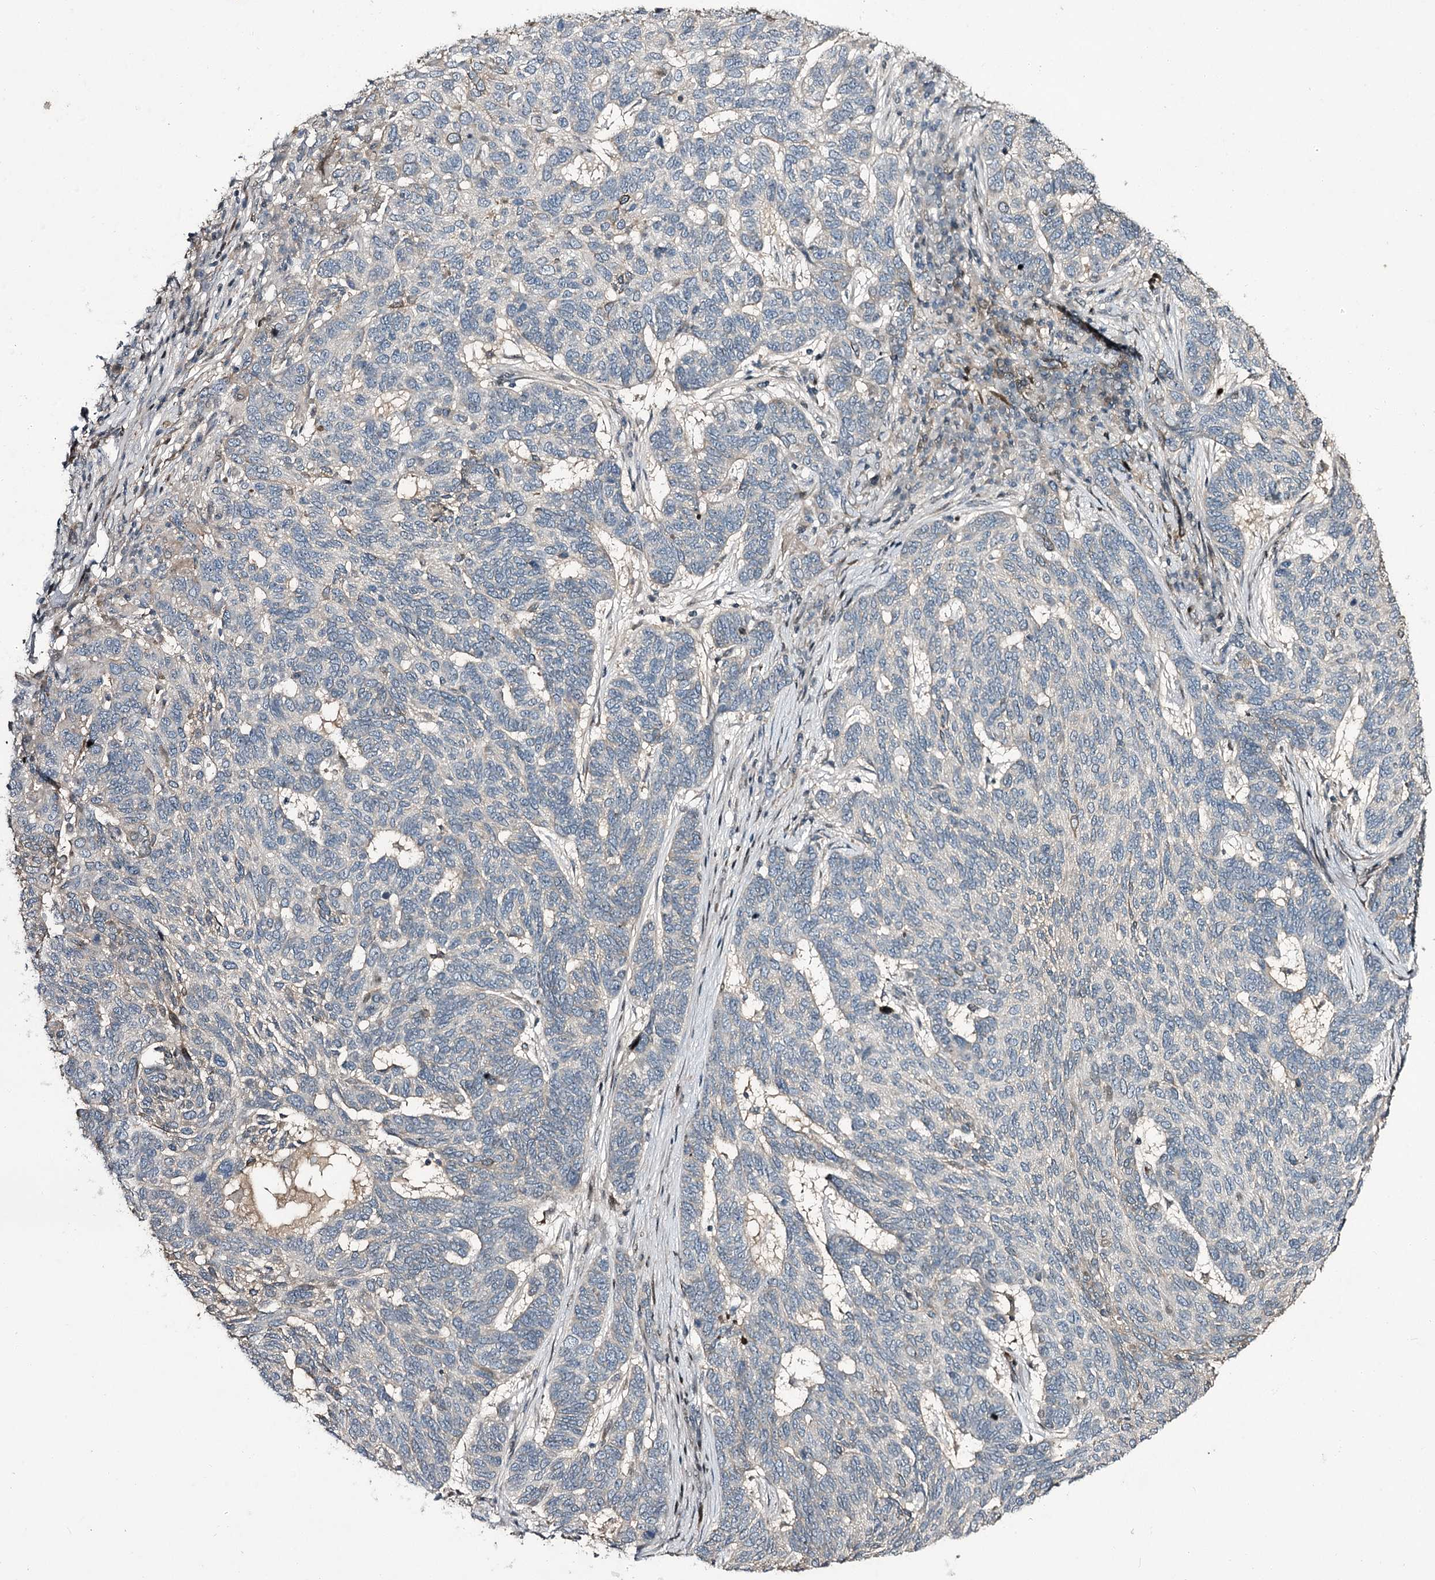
{"staining": {"intensity": "negative", "quantity": "none", "location": "none"}, "tissue": "skin cancer", "cell_type": "Tumor cells", "image_type": "cancer", "snomed": [{"axis": "morphology", "description": "Basal cell carcinoma"}, {"axis": "topography", "description": "Skin"}], "caption": "Immunohistochemistry histopathology image of skin cancer (basal cell carcinoma) stained for a protein (brown), which exhibits no staining in tumor cells.", "gene": "ITFG2", "patient": {"sex": "female", "age": 65}}